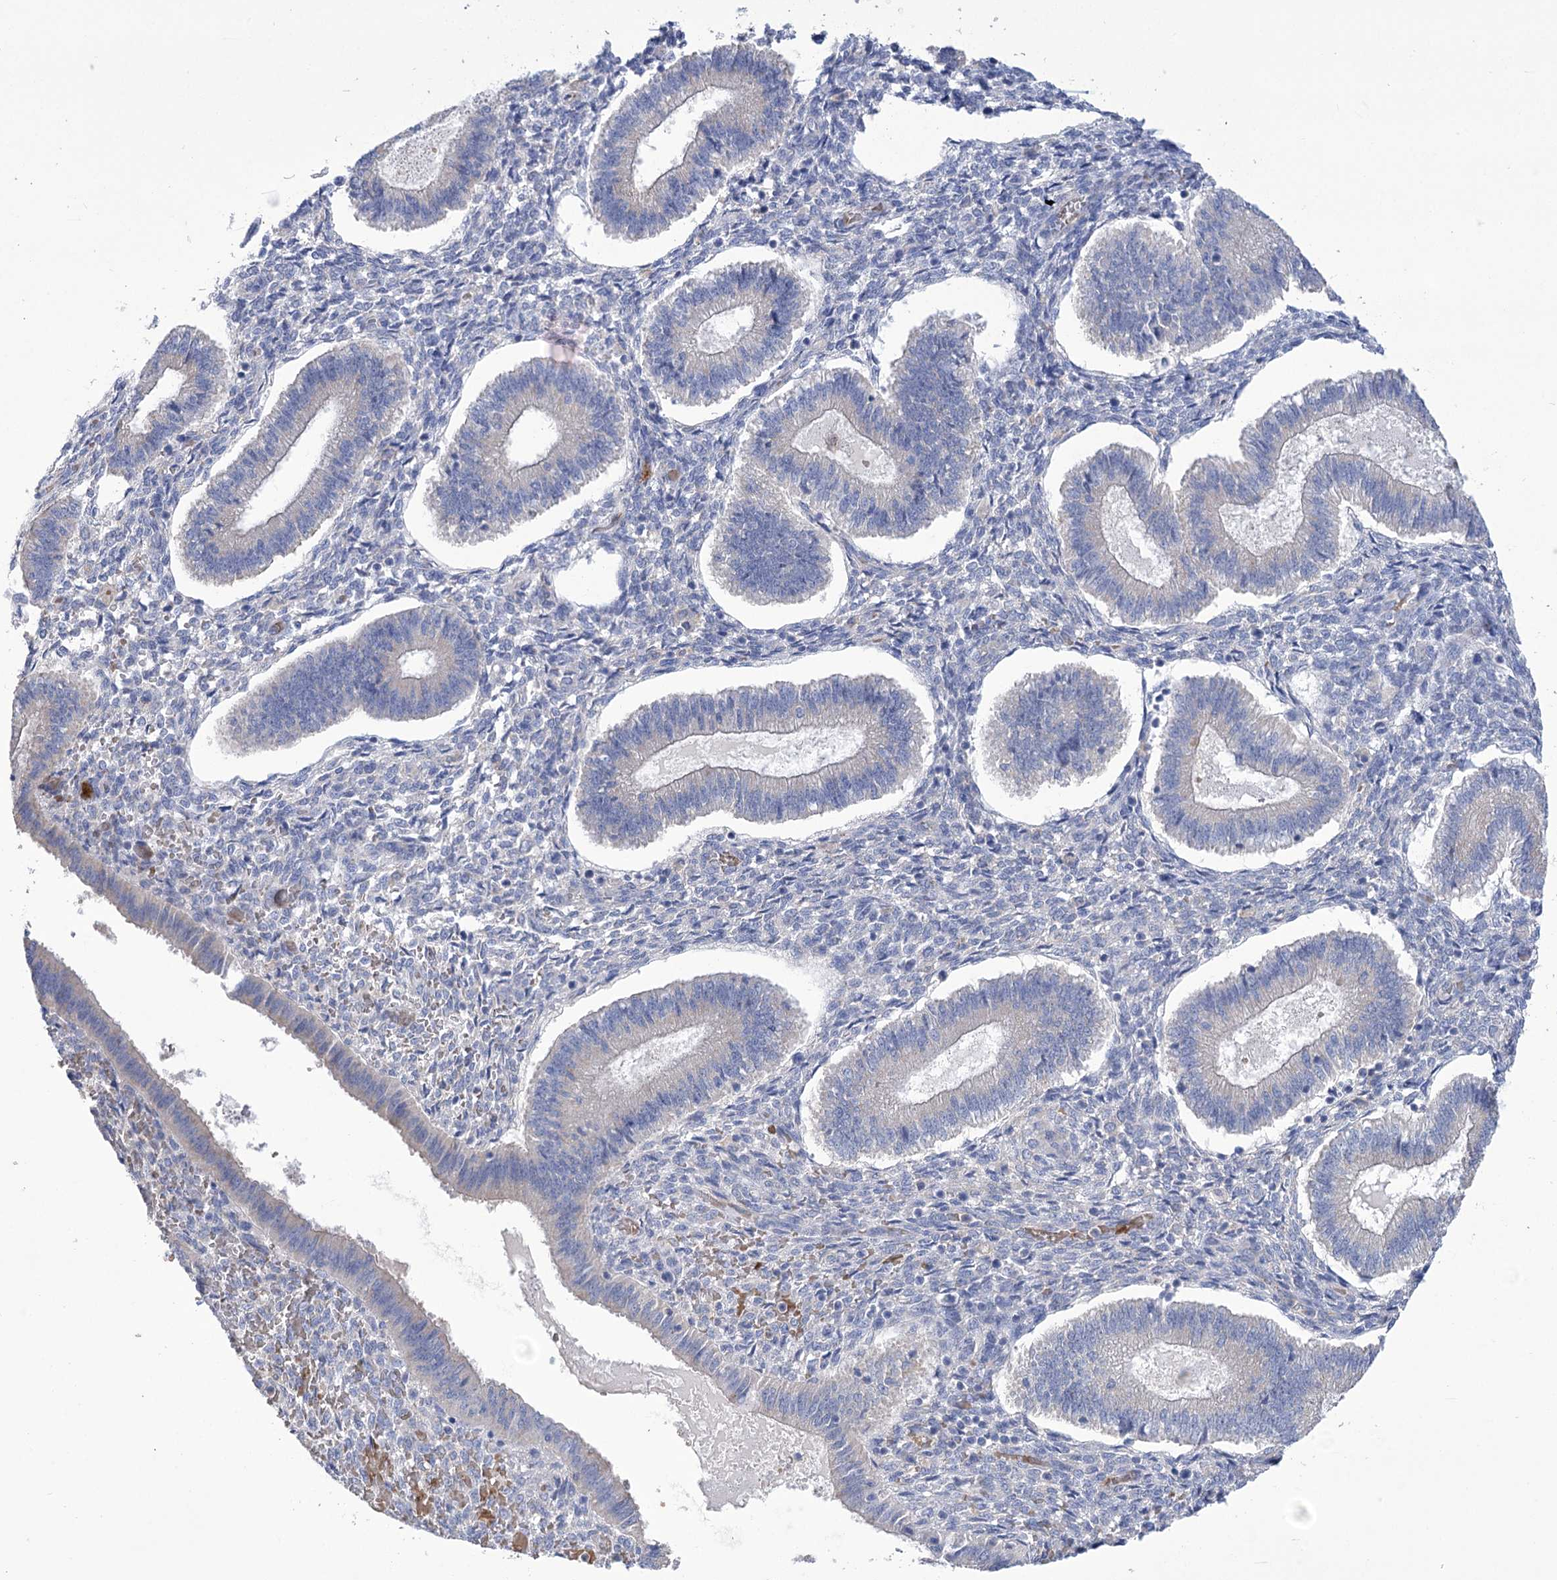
{"staining": {"intensity": "negative", "quantity": "none", "location": "none"}, "tissue": "endometrium", "cell_type": "Cells in endometrial stroma", "image_type": "normal", "snomed": [{"axis": "morphology", "description": "Normal tissue, NOS"}, {"axis": "topography", "description": "Endometrium"}], "caption": "A high-resolution micrograph shows immunohistochemistry staining of benign endometrium, which displays no significant positivity in cells in endometrial stroma.", "gene": "PRSS53", "patient": {"sex": "female", "age": 25}}